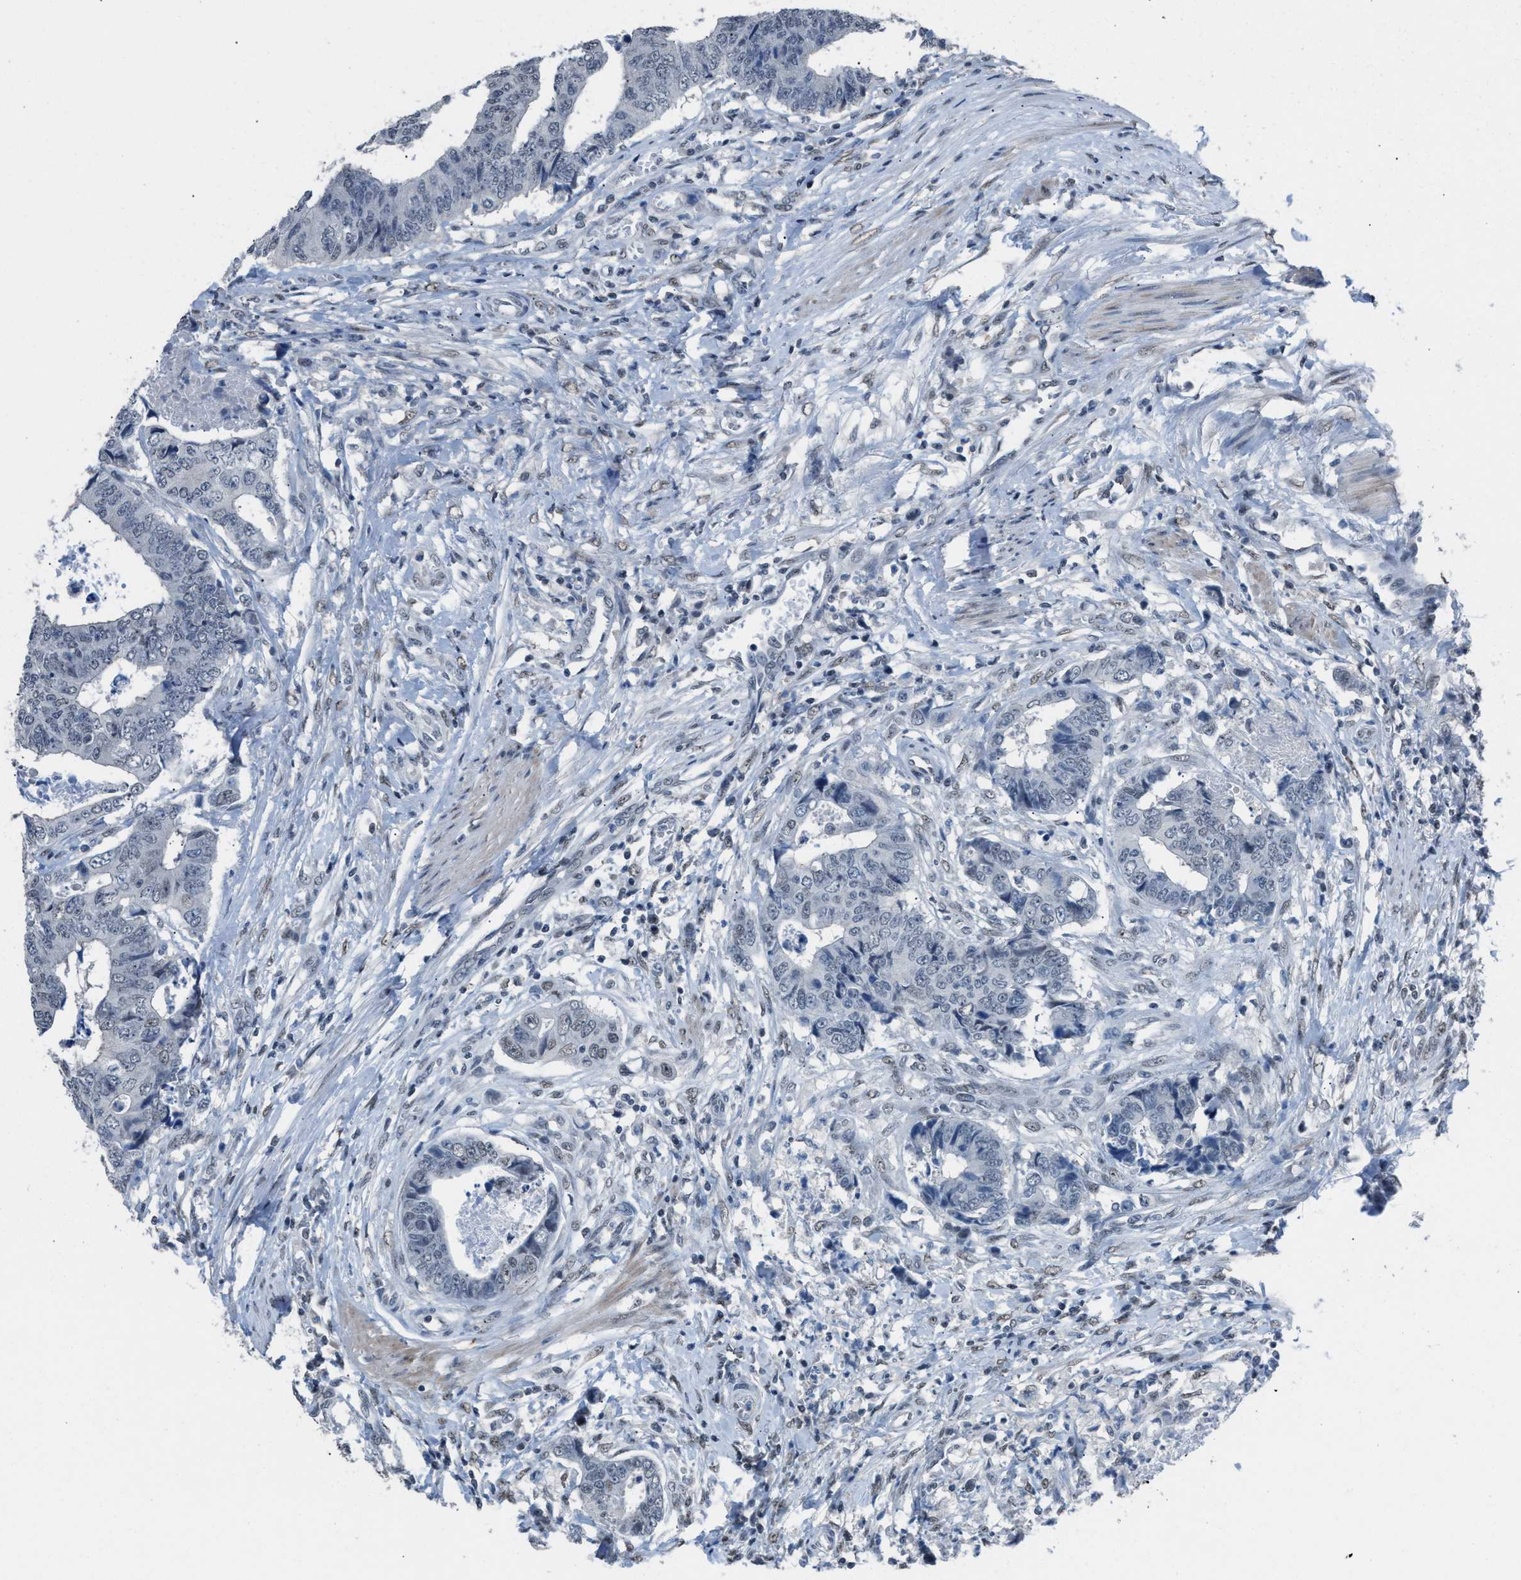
{"staining": {"intensity": "negative", "quantity": "none", "location": "none"}, "tissue": "colorectal cancer", "cell_type": "Tumor cells", "image_type": "cancer", "snomed": [{"axis": "morphology", "description": "Adenocarcinoma, NOS"}, {"axis": "topography", "description": "Rectum"}], "caption": "A photomicrograph of colorectal adenocarcinoma stained for a protein shows no brown staining in tumor cells.", "gene": "ZNF276", "patient": {"sex": "male", "age": 84}}